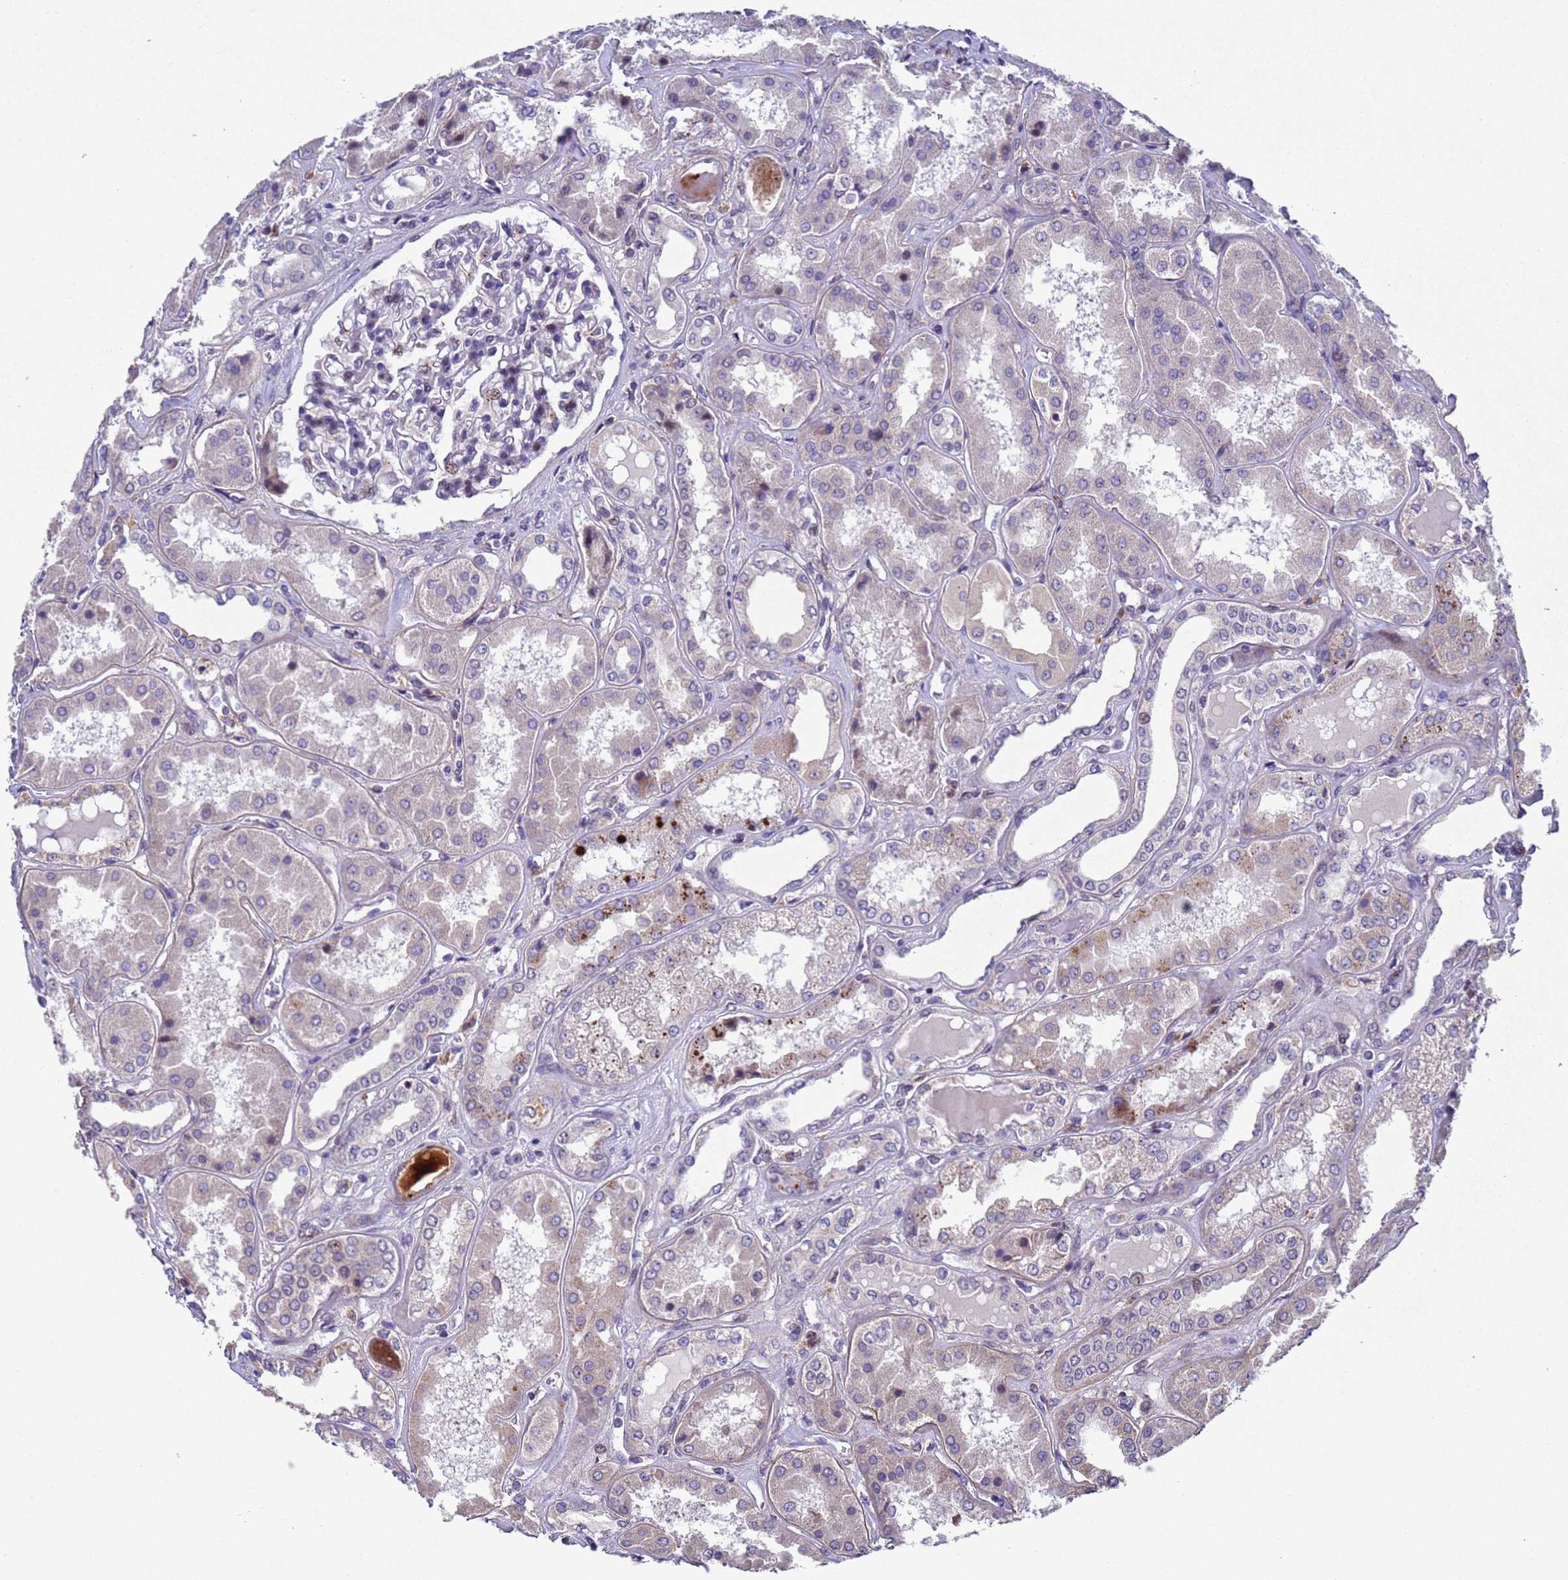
{"staining": {"intensity": "moderate", "quantity": "25%-75%", "location": "nuclear"}, "tissue": "kidney", "cell_type": "Cells in glomeruli", "image_type": "normal", "snomed": [{"axis": "morphology", "description": "Normal tissue, NOS"}, {"axis": "topography", "description": "Kidney"}], "caption": "Brown immunohistochemical staining in benign human kidney exhibits moderate nuclear positivity in approximately 25%-75% of cells in glomeruli.", "gene": "TBK1", "patient": {"sex": "female", "age": 56}}